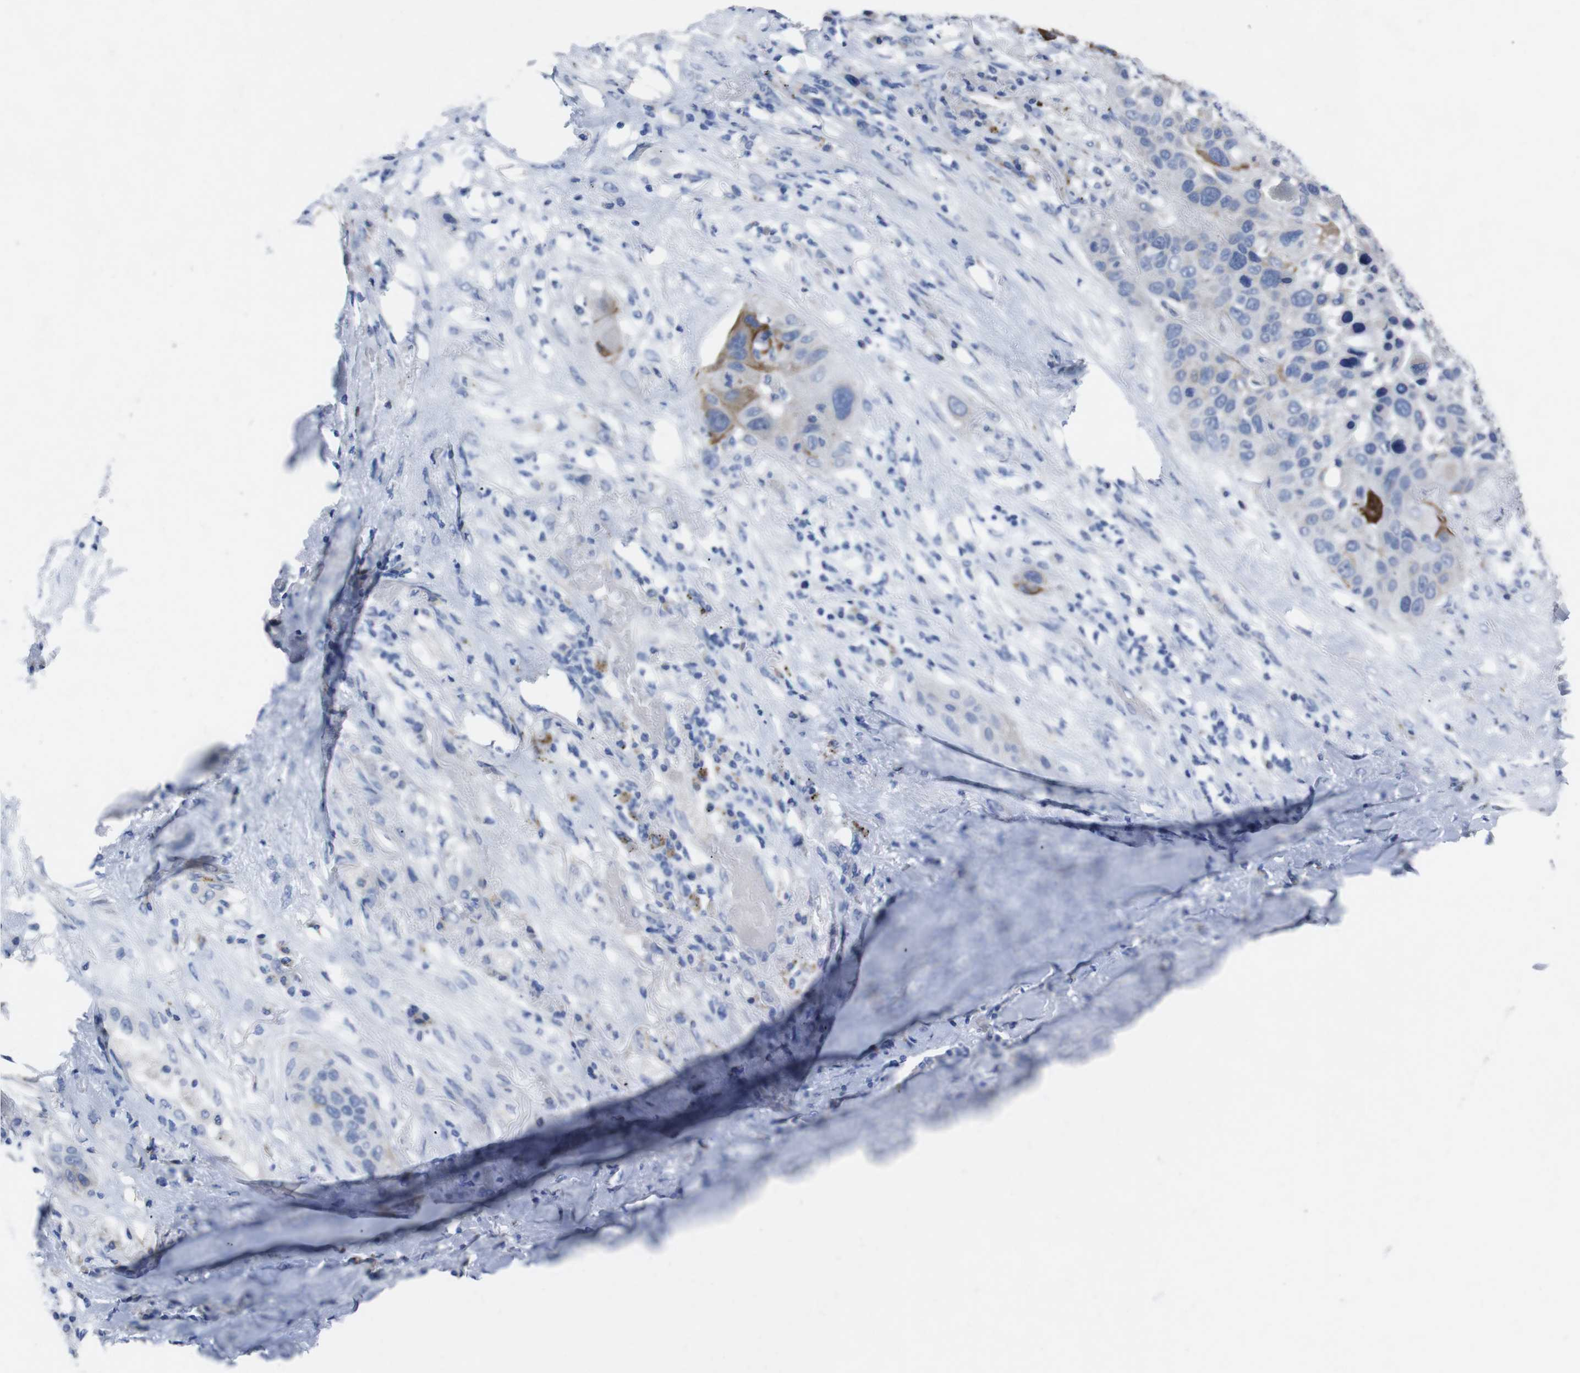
{"staining": {"intensity": "moderate", "quantity": "<25%", "location": "cytoplasmic/membranous"}, "tissue": "lung cancer", "cell_type": "Tumor cells", "image_type": "cancer", "snomed": [{"axis": "morphology", "description": "Squamous cell carcinoma, NOS"}, {"axis": "topography", "description": "Lung"}], "caption": "A high-resolution micrograph shows immunohistochemistry (IHC) staining of squamous cell carcinoma (lung), which demonstrates moderate cytoplasmic/membranous staining in about <25% of tumor cells.", "gene": "GJB2", "patient": {"sex": "male", "age": 57}}